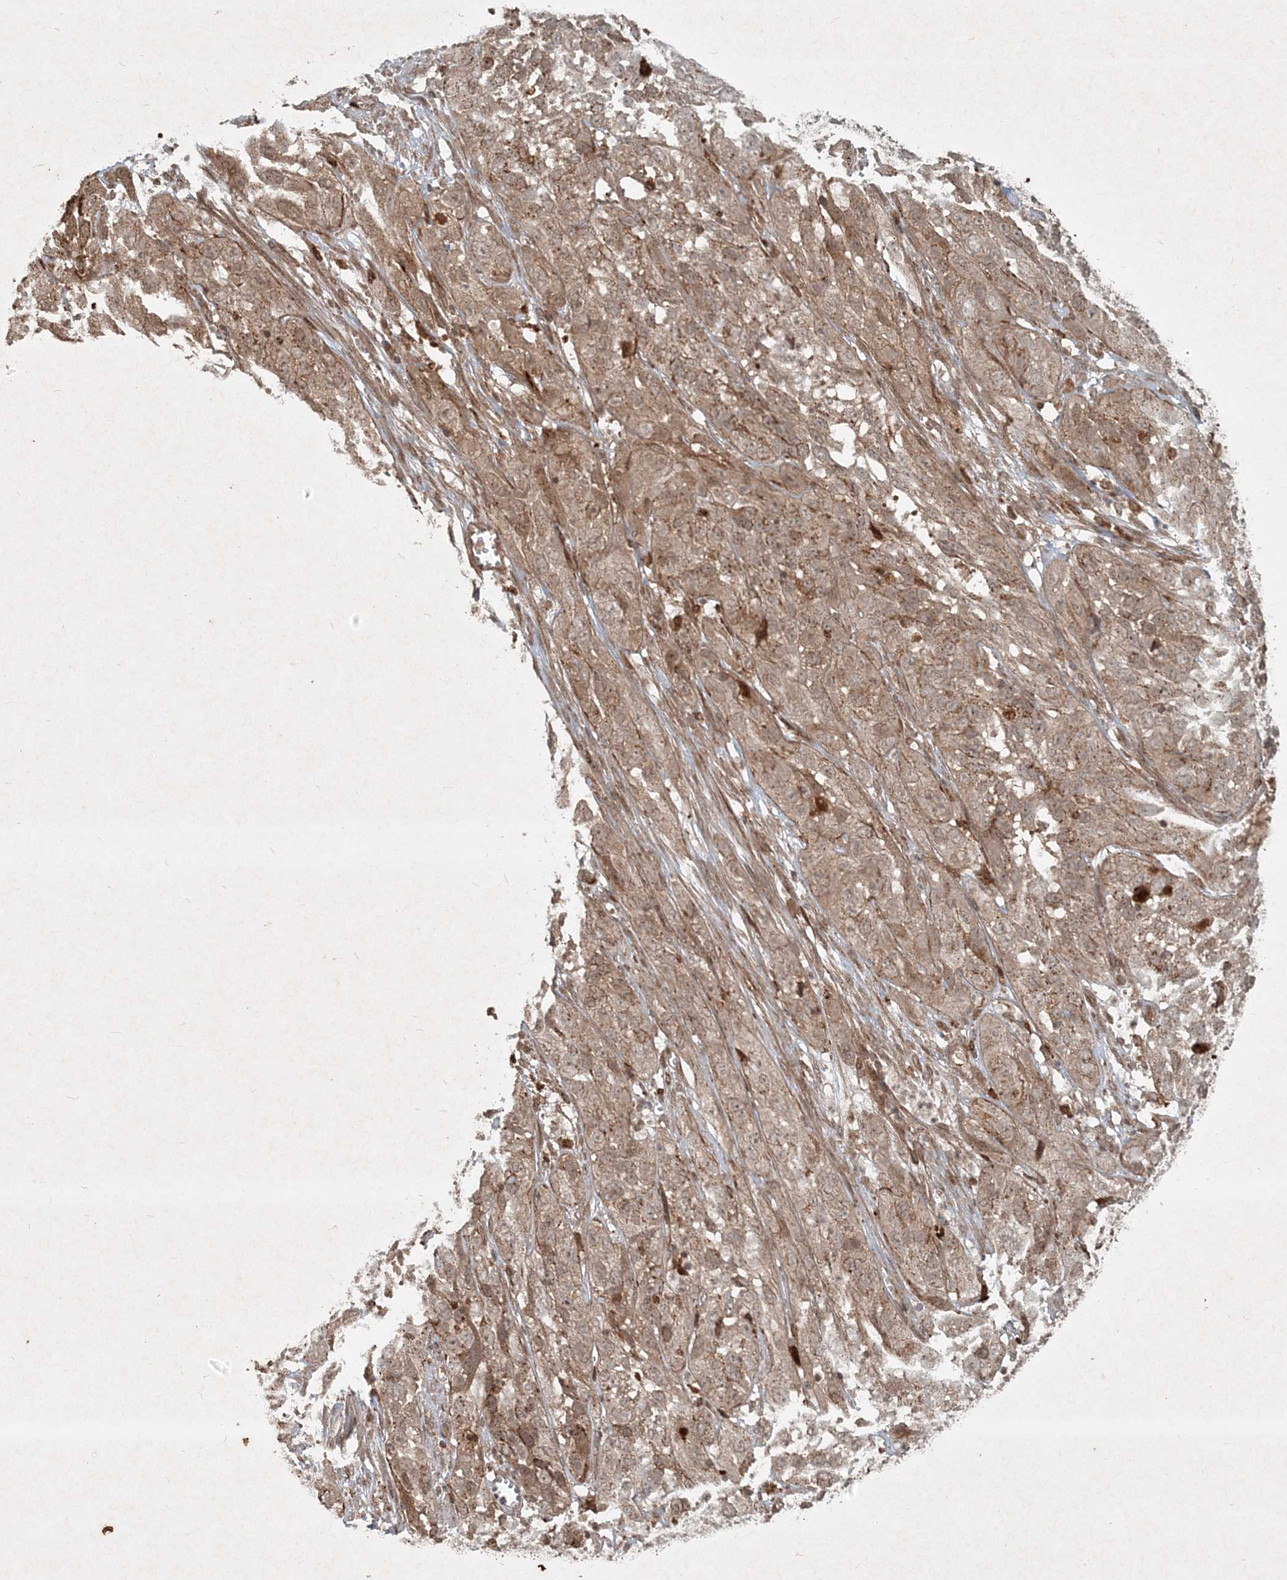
{"staining": {"intensity": "weak", "quantity": ">75%", "location": "cytoplasmic/membranous"}, "tissue": "cervical cancer", "cell_type": "Tumor cells", "image_type": "cancer", "snomed": [{"axis": "morphology", "description": "Squamous cell carcinoma, NOS"}, {"axis": "topography", "description": "Cervix"}], "caption": "A low amount of weak cytoplasmic/membranous staining is present in about >75% of tumor cells in cervical cancer (squamous cell carcinoma) tissue.", "gene": "NARS1", "patient": {"sex": "female", "age": 32}}